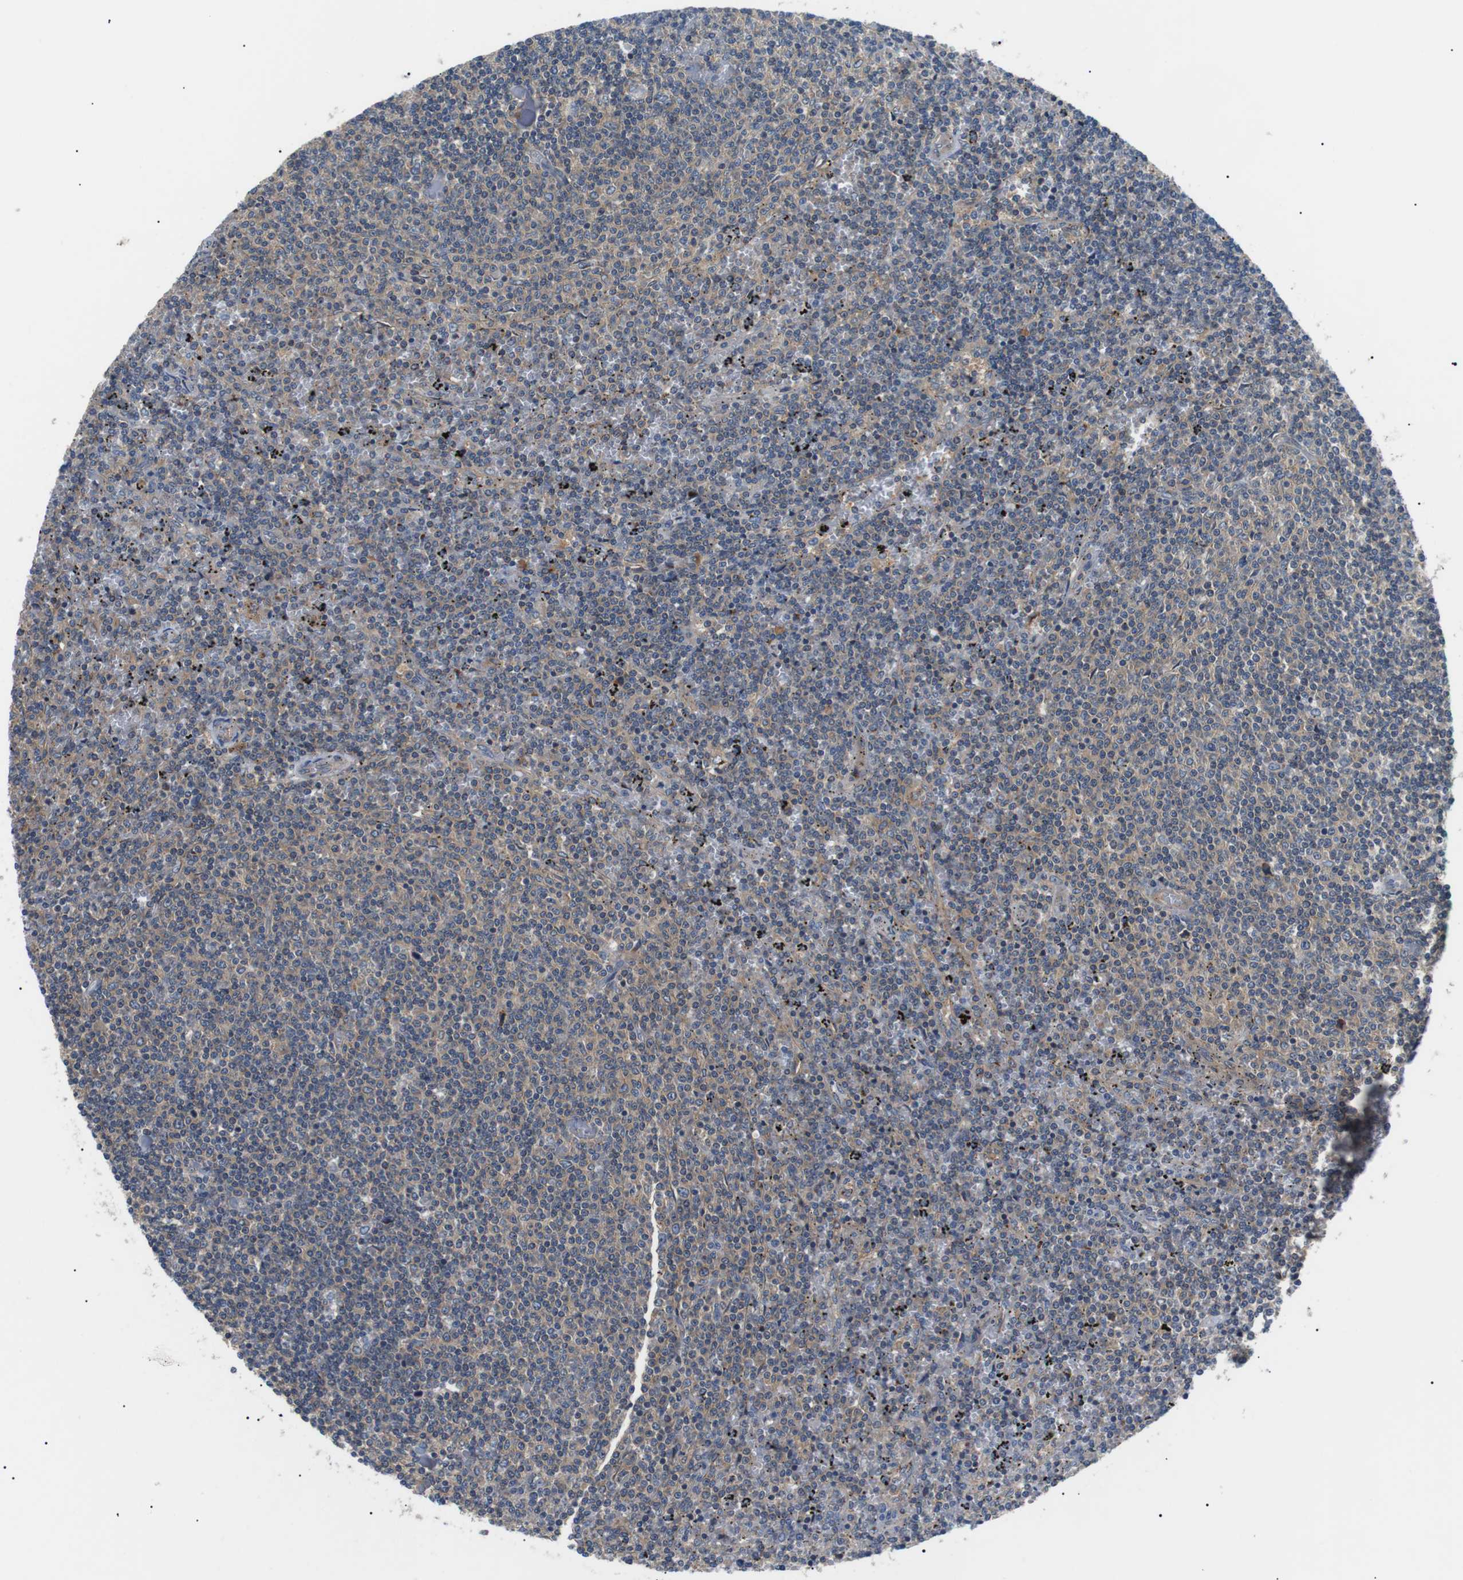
{"staining": {"intensity": "weak", "quantity": ">75%", "location": "cytoplasmic/membranous"}, "tissue": "lymphoma", "cell_type": "Tumor cells", "image_type": "cancer", "snomed": [{"axis": "morphology", "description": "Malignant lymphoma, non-Hodgkin's type, Low grade"}, {"axis": "topography", "description": "Spleen"}], "caption": "Low-grade malignant lymphoma, non-Hodgkin's type was stained to show a protein in brown. There is low levels of weak cytoplasmic/membranous expression in about >75% of tumor cells.", "gene": "DIPK1A", "patient": {"sex": "female", "age": 50}}